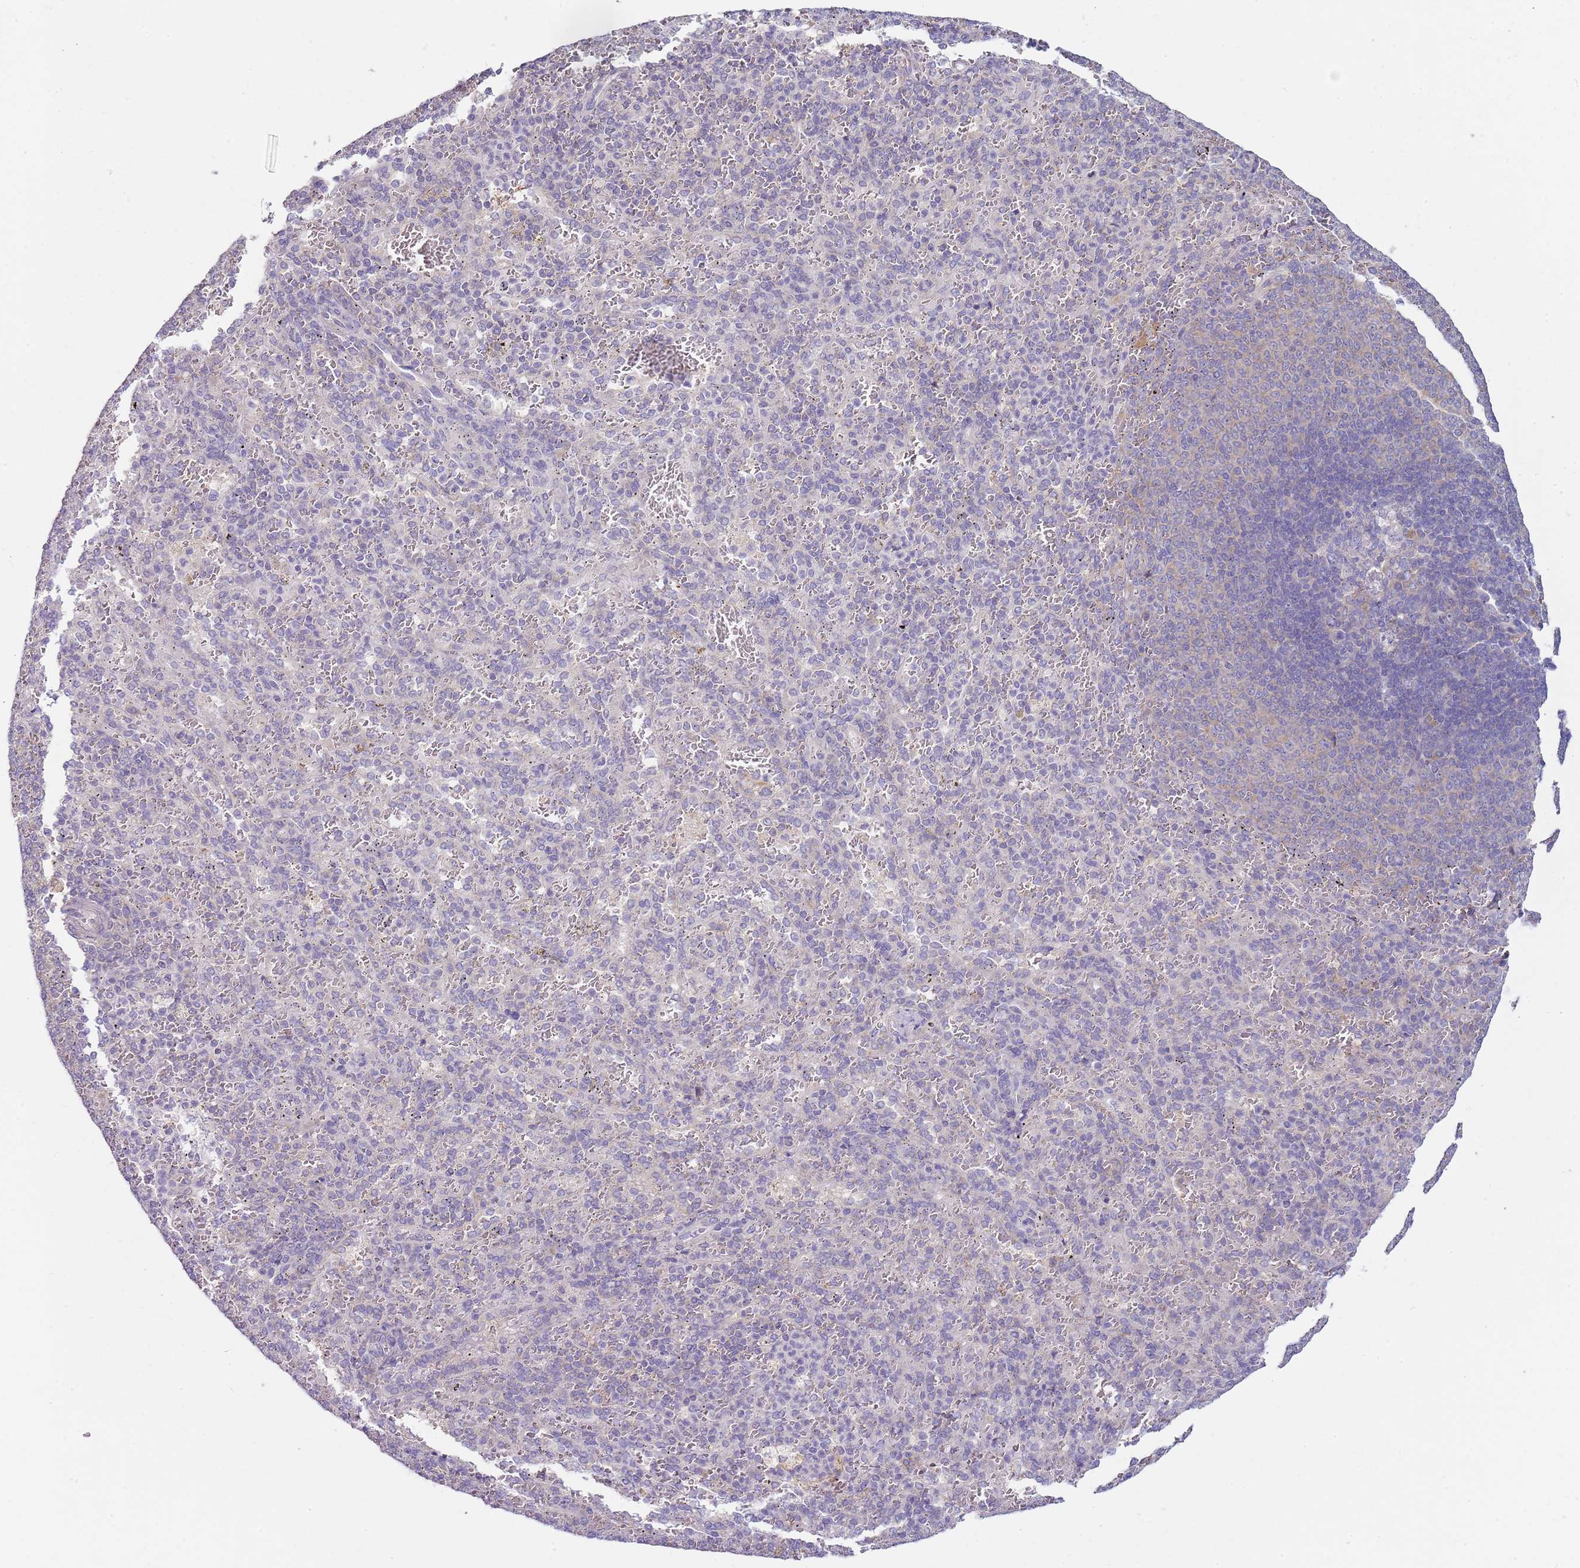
{"staining": {"intensity": "negative", "quantity": "none", "location": "none"}, "tissue": "spleen", "cell_type": "Cells in red pulp", "image_type": "normal", "snomed": [{"axis": "morphology", "description": "Normal tissue, NOS"}, {"axis": "topography", "description": "Spleen"}], "caption": "This is a image of IHC staining of benign spleen, which shows no expression in cells in red pulp.", "gene": "SLC26A6", "patient": {"sex": "female", "age": 21}}